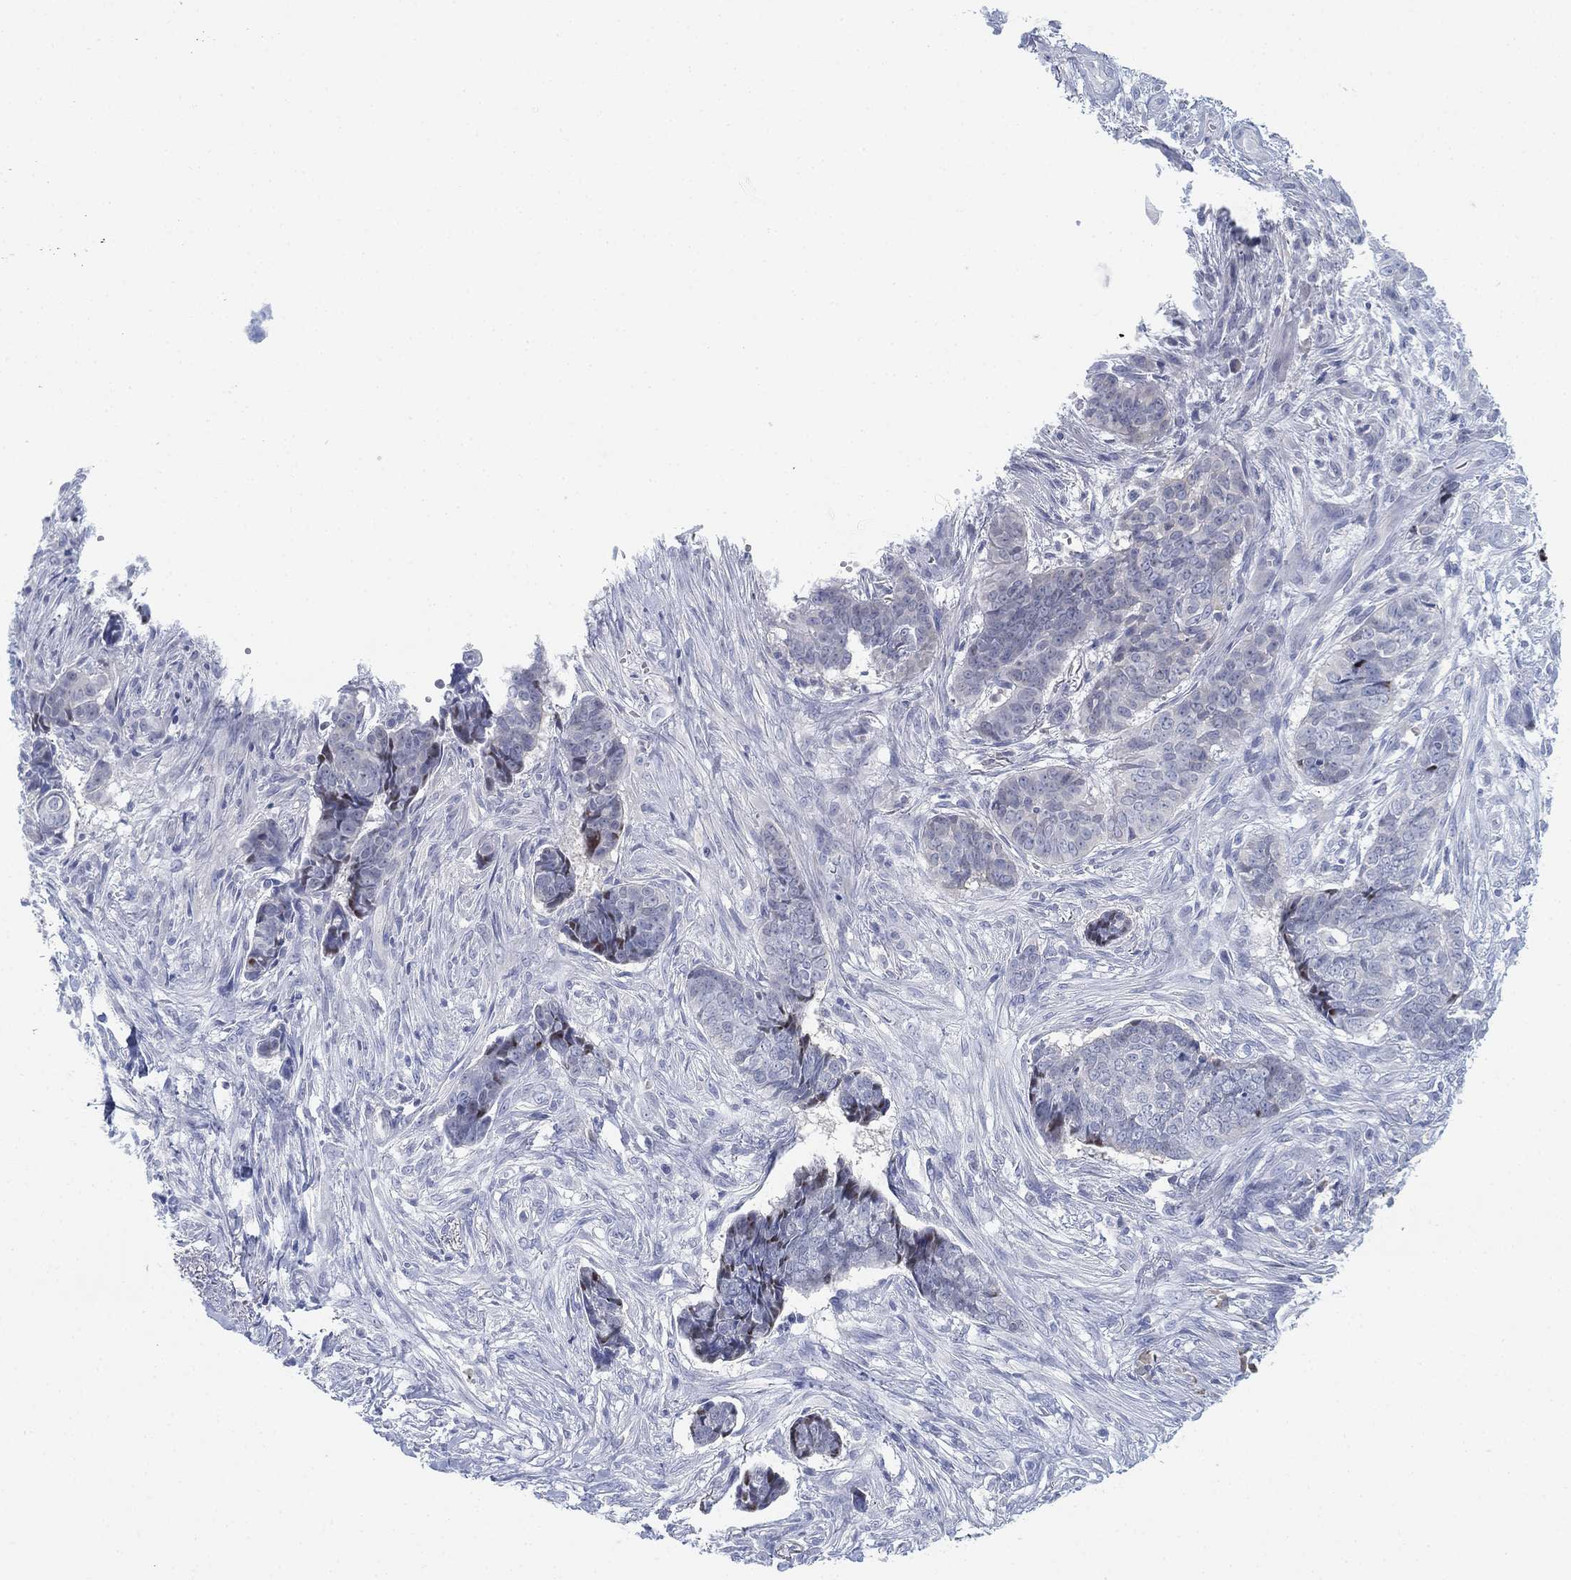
{"staining": {"intensity": "negative", "quantity": "none", "location": "none"}, "tissue": "skin cancer", "cell_type": "Tumor cells", "image_type": "cancer", "snomed": [{"axis": "morphology", "description": "Basal cell carcinoma"}, {"axis": "topography", "description": "Skin"}], "caption": "Tumor cells show no significant protein staining in skin cancer (basal cell carcinoma). (DAB (3,3'-diaminobenzidine) IHC with hematoxylin counter stain).", "gene": "GCNA", "patient": {"sex": "male", "age": 86}}